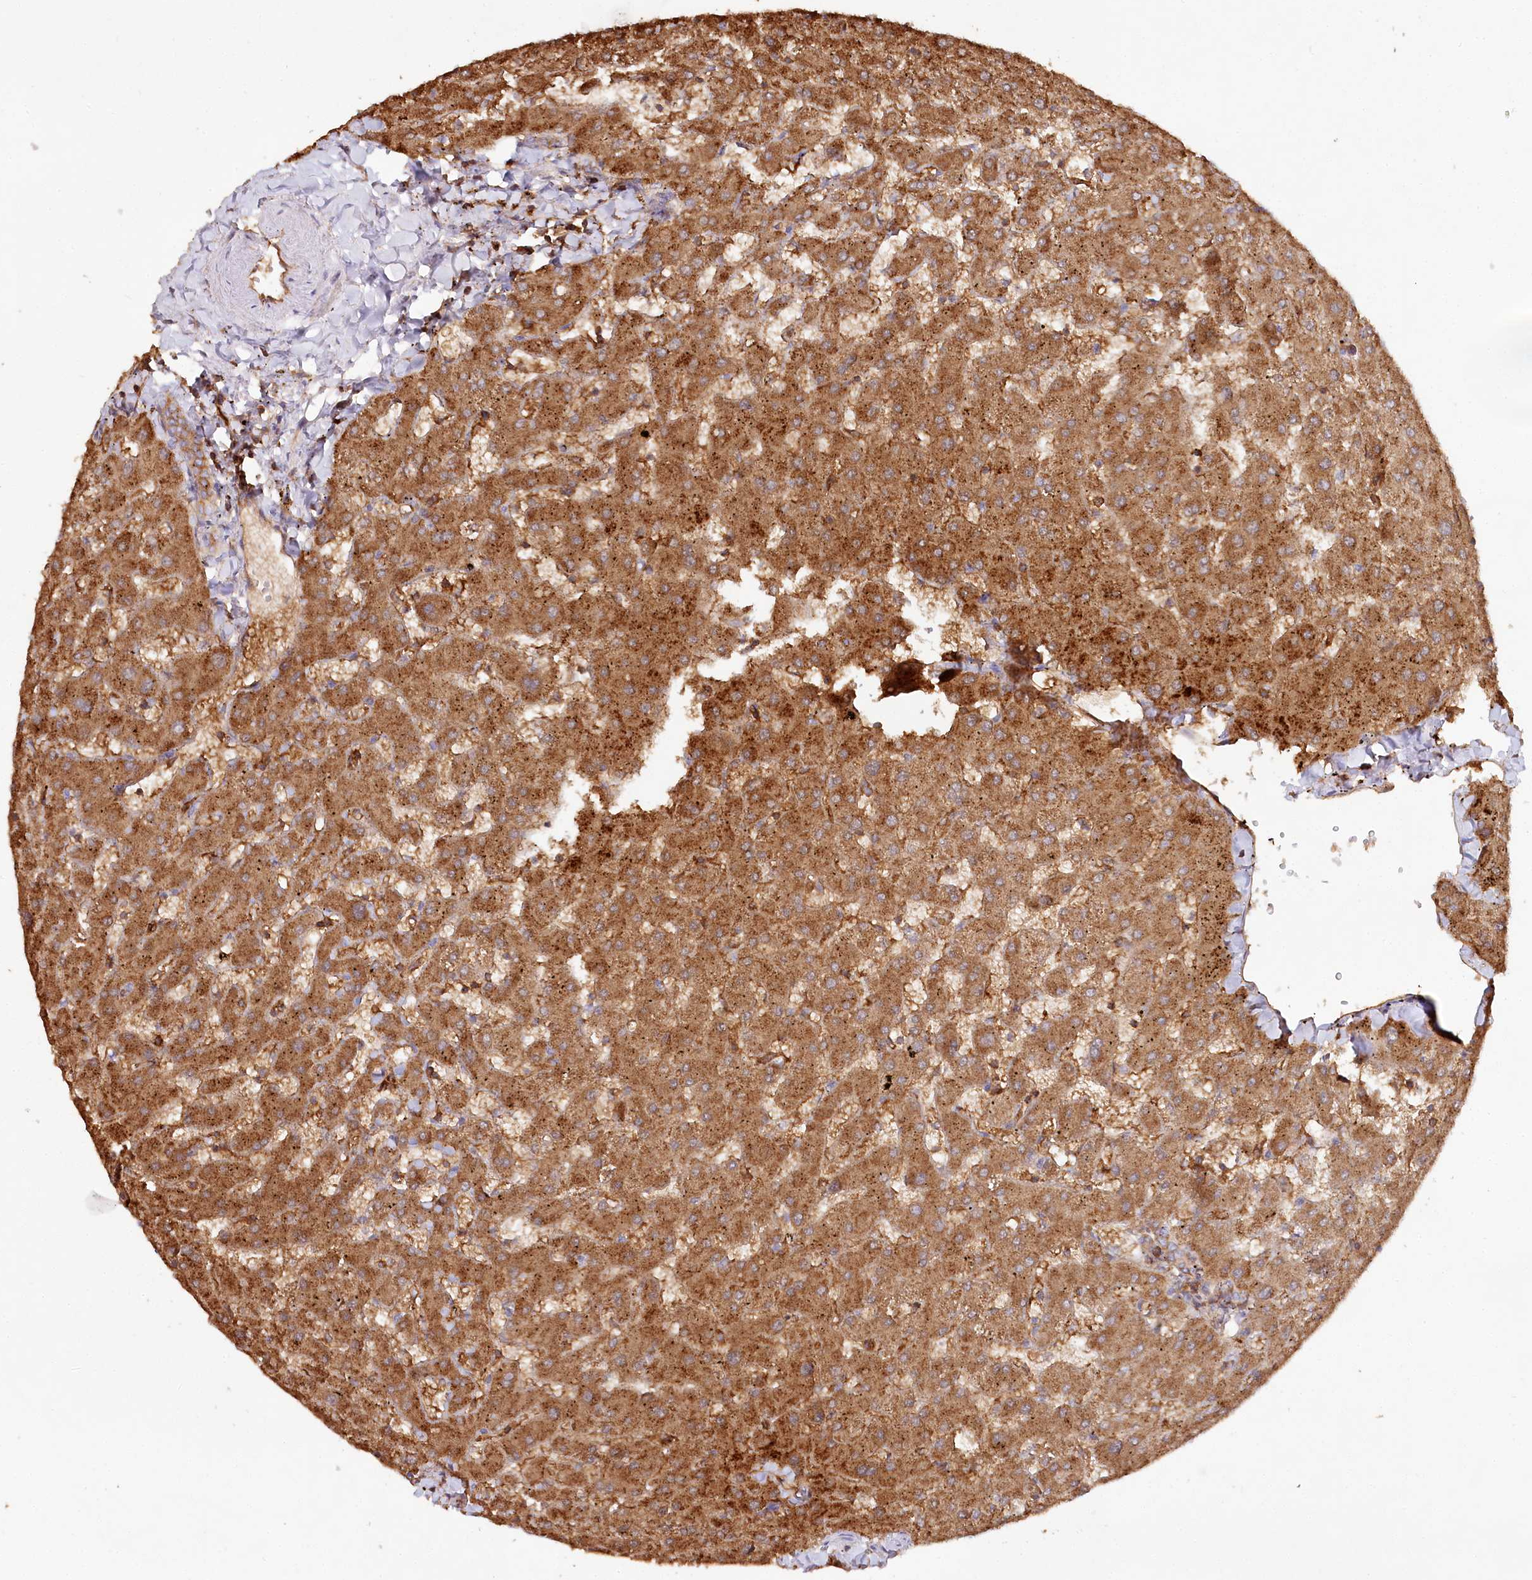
{"staining": {"intensity": "weak", "quantity": ">75%", "location": "cytoplasmic/membranous"}, "tissue": "liver", "cell_type": "Cholangiocytes", "image_type": "normal", "snomed": [{"axis": "morphology", "description": "Normal tissue, NOS"}, {"axis": "topography", "description": "Liver"}], "caption": "IHC (DAB) staining of benign human liver reveals weak cytoplasmic/membranous protein positivity in approximately >75% of cholangiocytes. (brown staining indicates protein expression, while blue staining denotes nuclei).", "gene": "RBP5", "patient": {"sex": "female", "age": 63}}